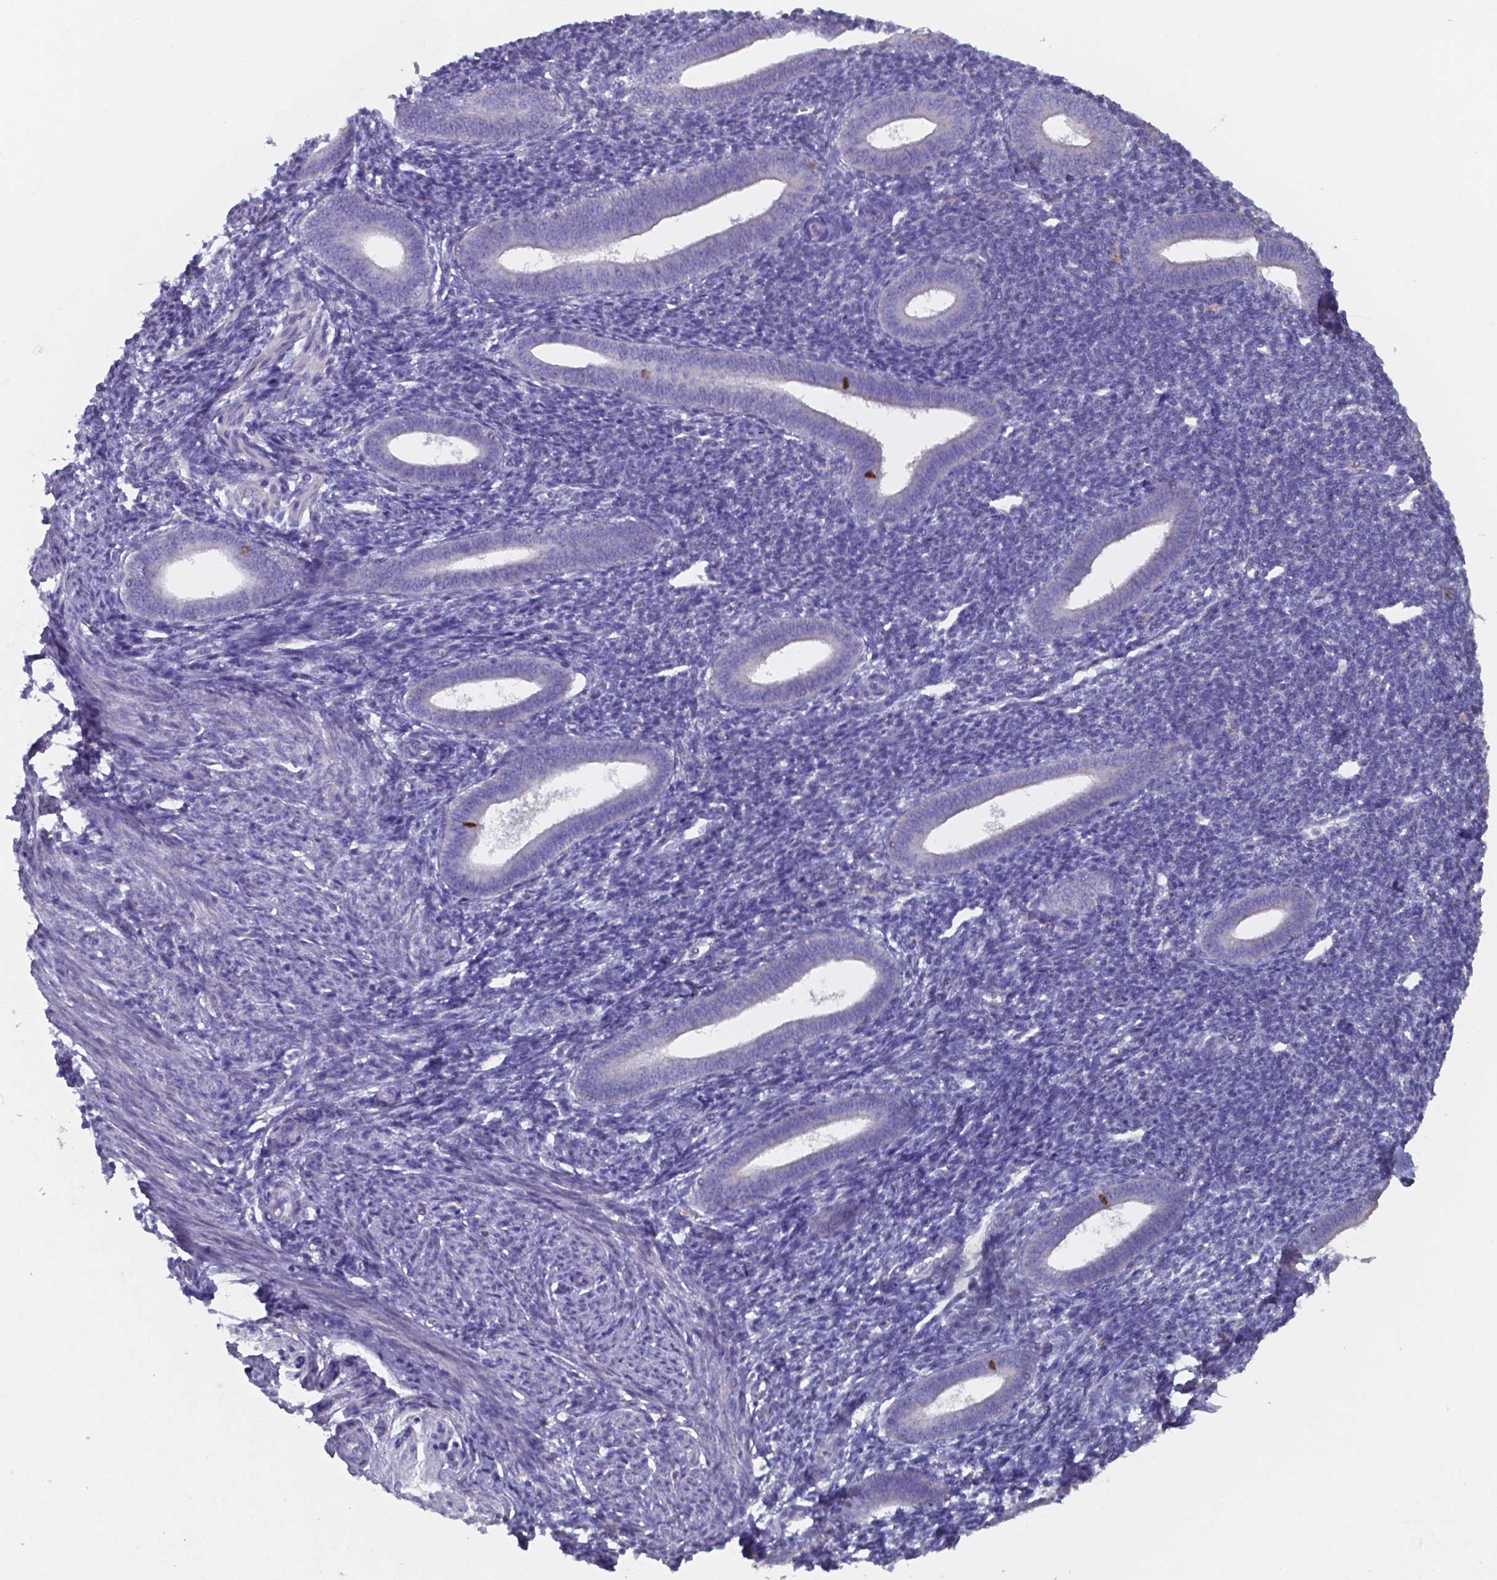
{"staining": {"intensity": "negative", "quantity": "none", "location": "none"}, "tissue": "endometrium", "cell_type": "Cells in endometrial stroma", "image_type": "normal", "snomed": [{"axis": "morphology", "description": "Normal tissue, NOS"}, {"axis": "topography", "description": "Endometrium"}], "caption": "Normal endometrium was stained to show a protein in brown. There is no significant staining in cells in endometrial stroma. (Immunohistochemistry (ihc), brightfield microscopy, high magnification).", "gene": "FOXJ1", "patient": {"sex": "female", "age": 25}}